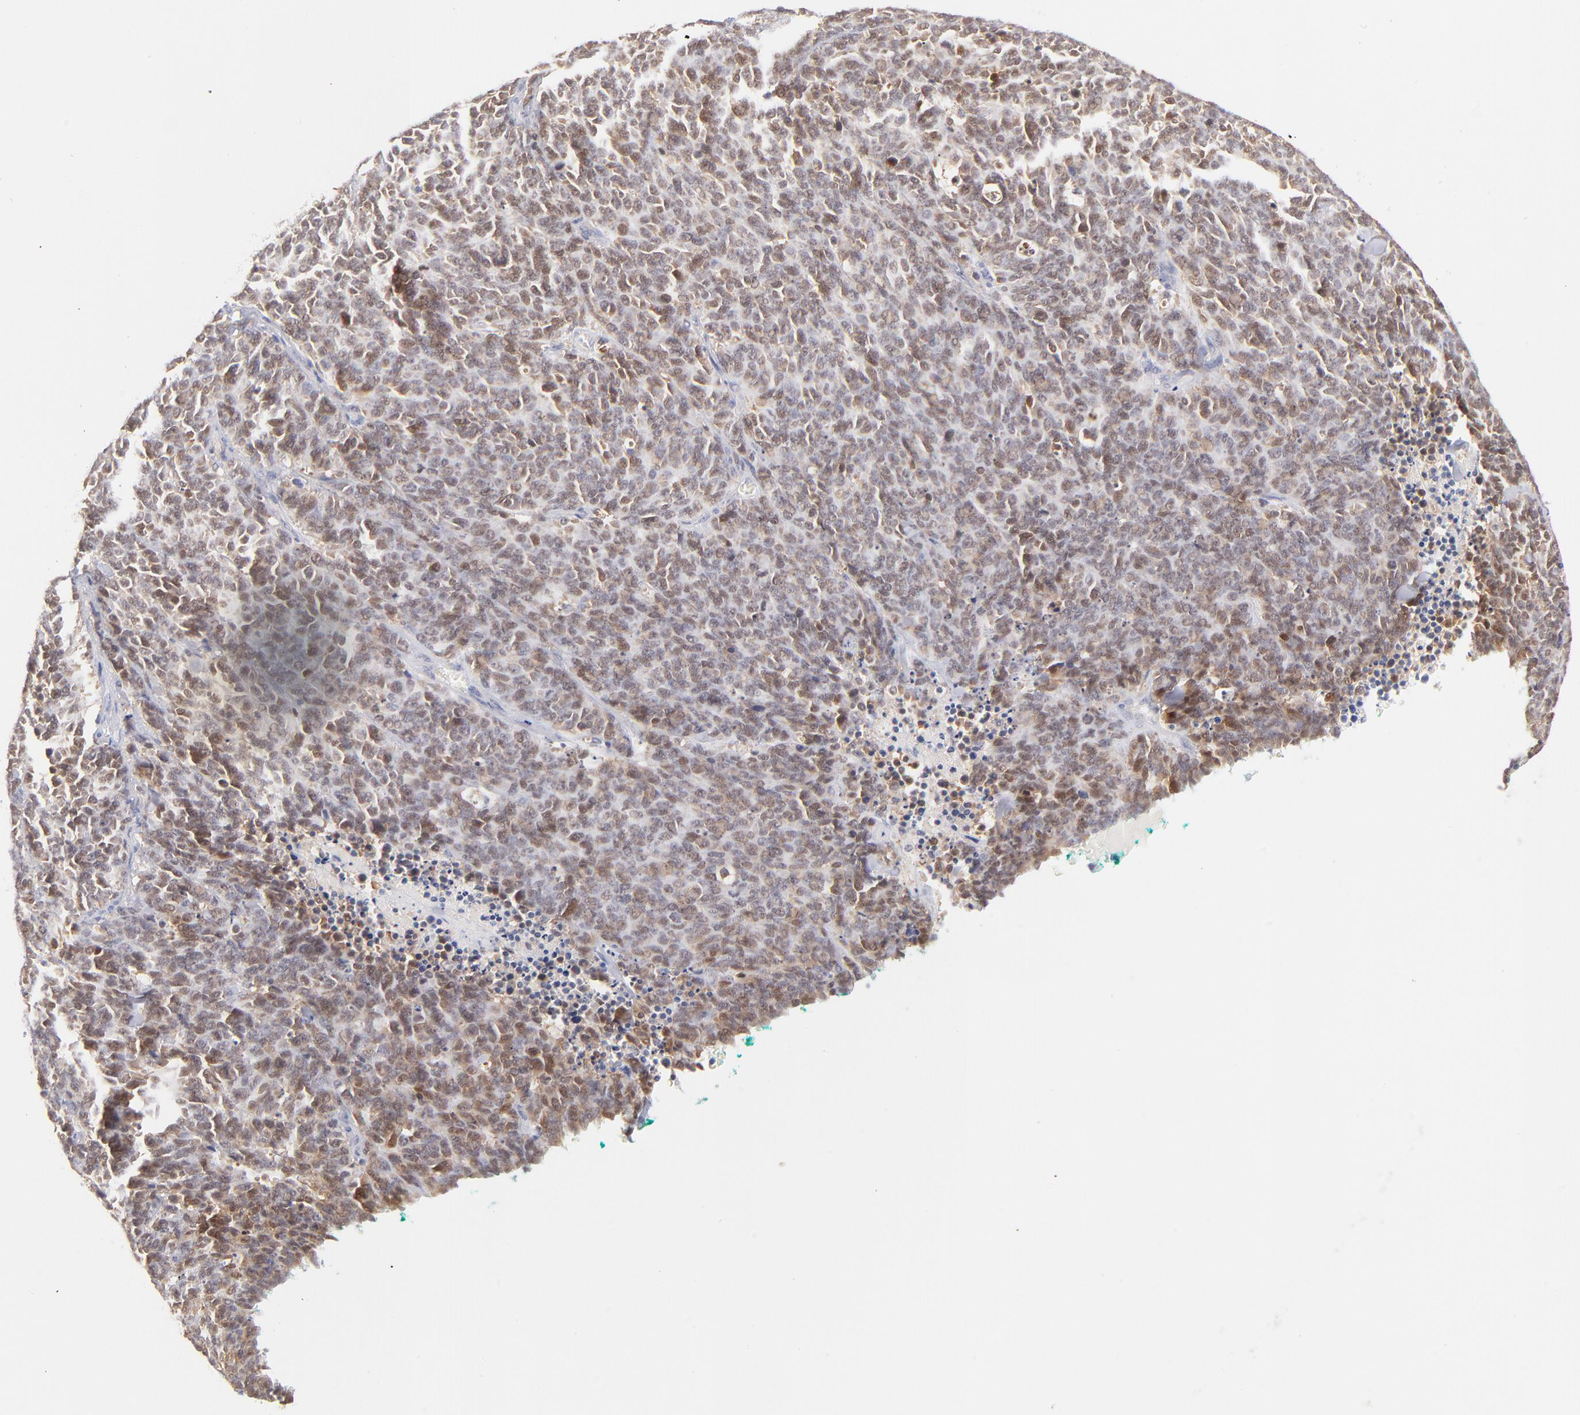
{"staining": {"intensity": "weak", "quantity": ">75%", "location": "cytoplasmic/membranous,nuclear"}, "tissue": "lung cancer", "cell_type": "Tumor cells", "image_type": "cancer", "snomed": [{"axis": "morphology", "description": "Neoplasm, malignant, NOS"}, {"axis": "topography", "description": "Lung"}], "caption": "Human neoplasm (malignant) (lung) stained with a protein marker demonstrates weak staining in tumor cells.", "gene": "CASP6", "patient": {"sex": "female", "age": 58}}